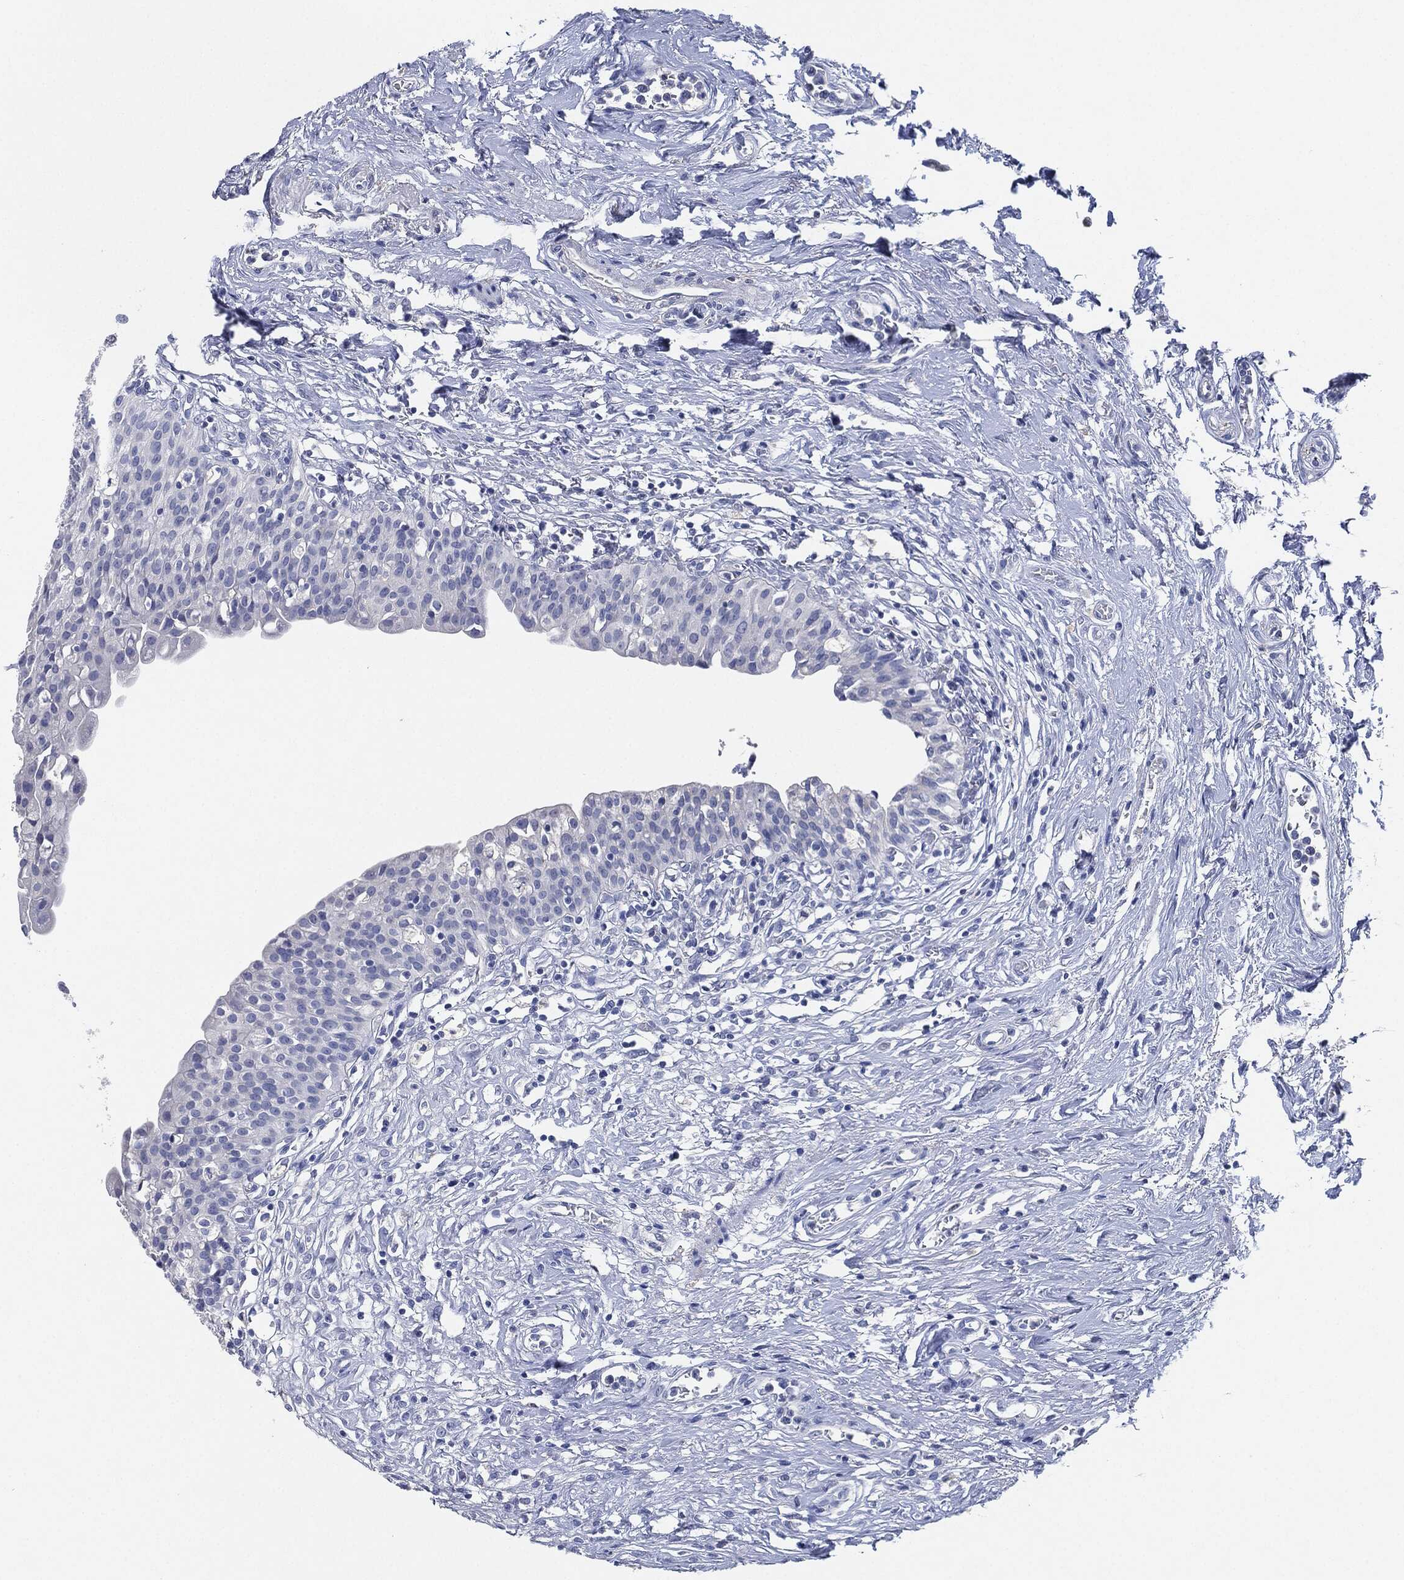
{"staining": {"intensity": "negative", "quantity": "none", "location": "none"}, "tissue": "urinary bladder", "cell_type": "Urothelial cells", "image_type": "normal", "snomed": [{"axis": "morphology", "description": "Normal tissue, NOS"}, {"axis": "topography", "description": "Urinary bladder"}], "caption": "The histopathology image exhibits no staining of urothelial cells in normal urinary bladder. (DAB (3,3'-diaminobenzidine) immunohistochemistry (IHC), high magnification).", "gene": "NTRK1", "patient": {"sex": "male", "age": 76}}